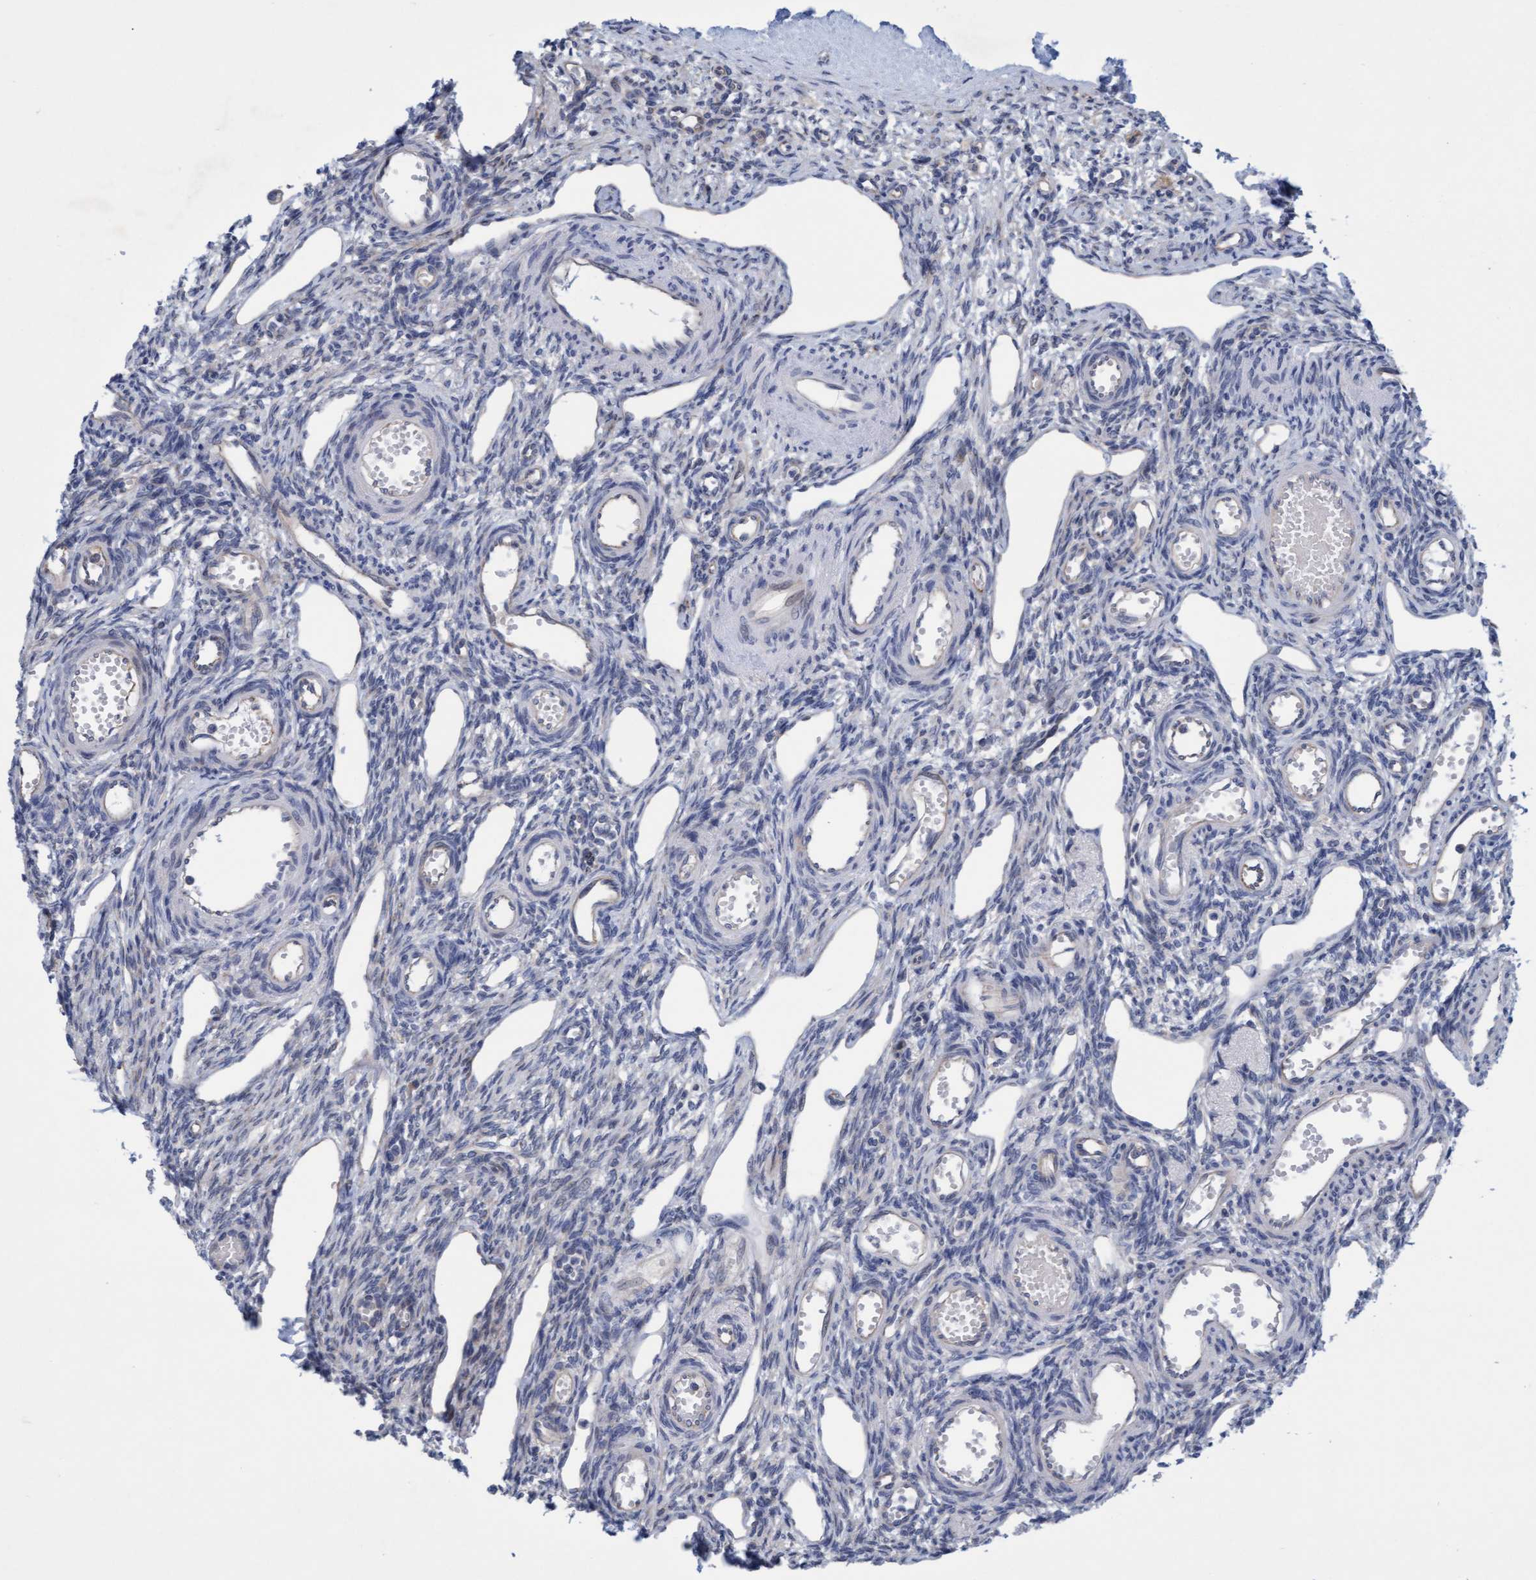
{"staining": {"intensity": "negative", "quantity": "none", "location": "none"}, "tissue": "ovary", "cell_type": "Ovarian stroma cells", "image_type": "normal", "snomed": [{"axis": "morphology", "description": "Normal tissue, NOS"}, {"axis": "topography", "description": "Ovary"}], "caption": "Ovary stained for a protein using immunohistochemistry (IHC) exhibits no positivity ovarian stroma cells.", "gene": "SLC28A3", "patient": {"sex": "female", "age": 33}}